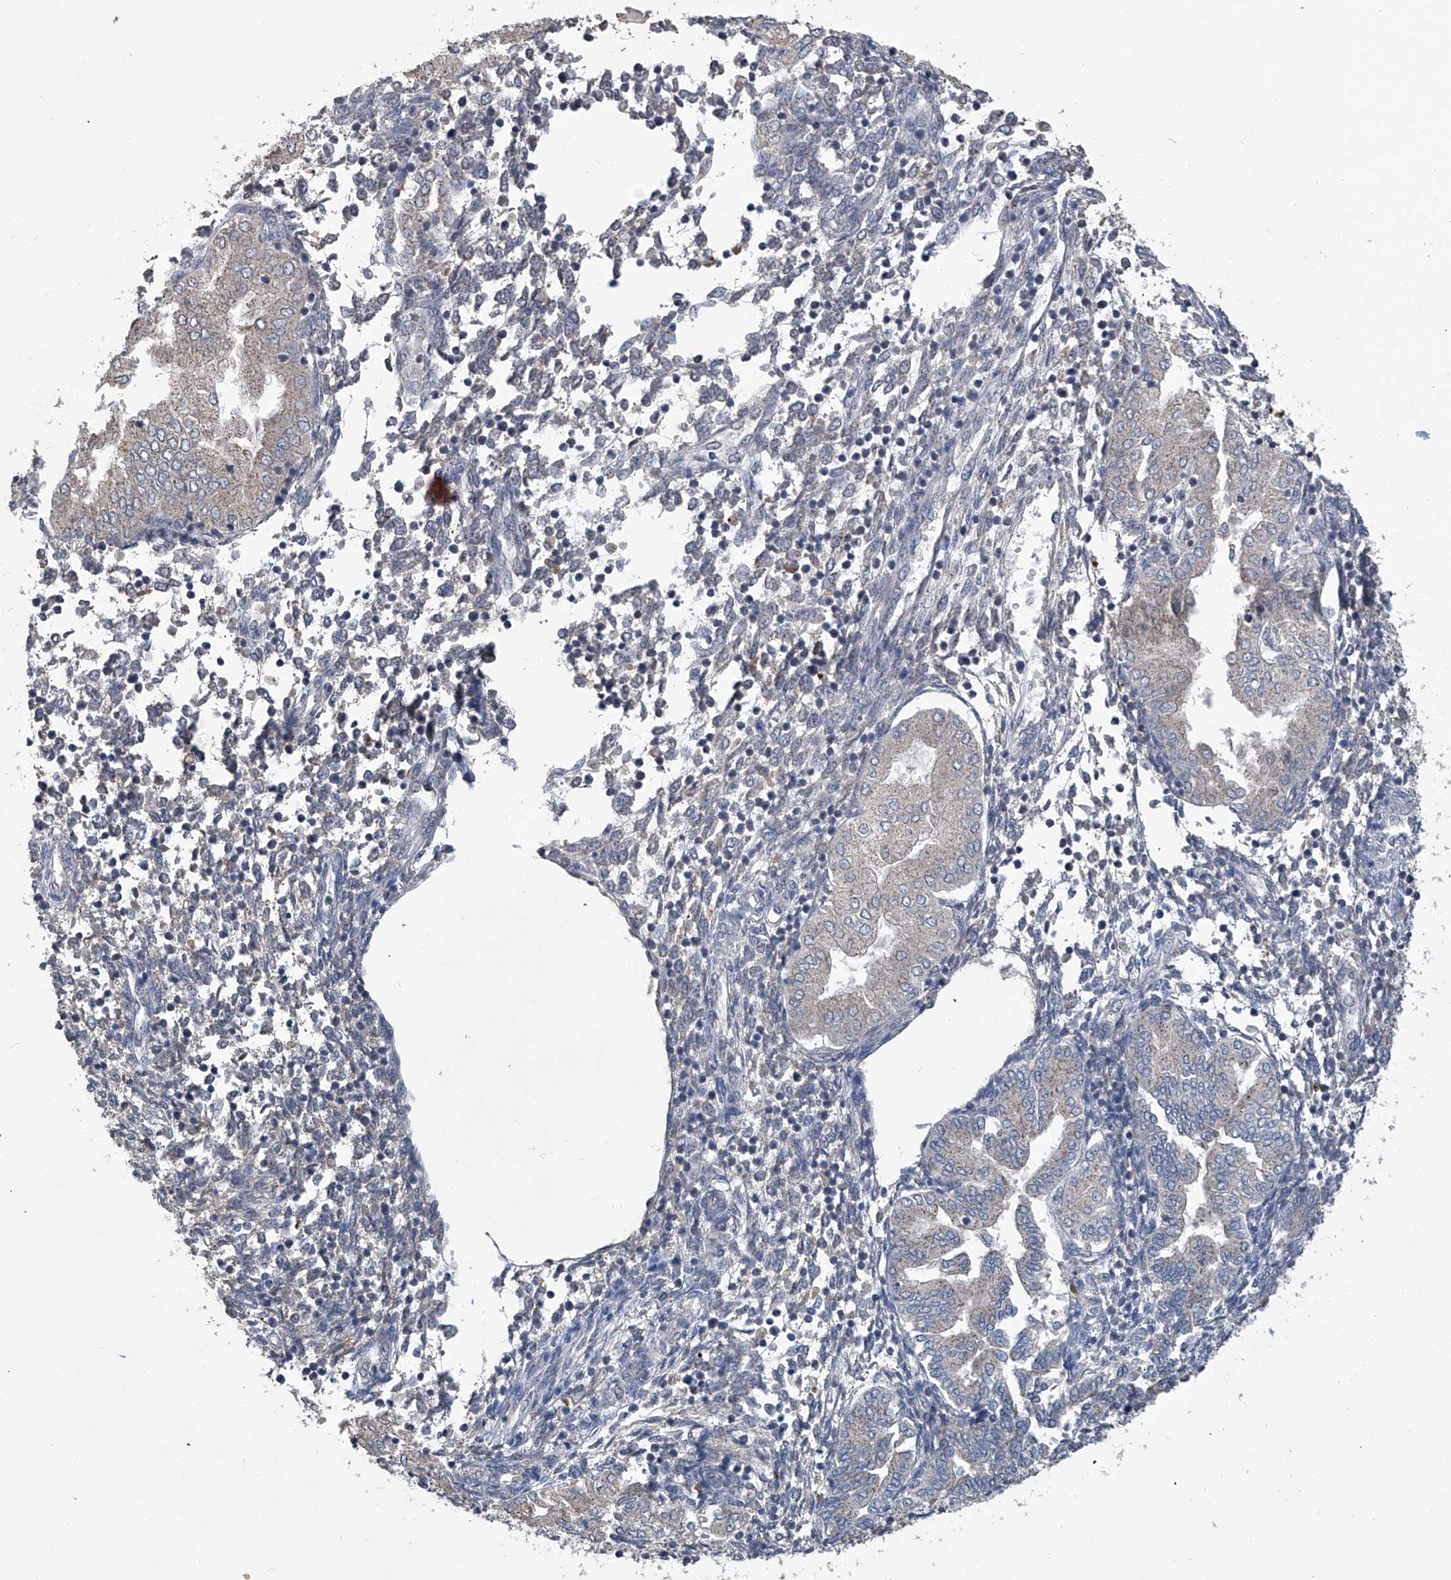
{"staining": {"intensity": "negative", "quantity": "none", "location": "none"}, "tissue": "endometrium", "cell_type": "Cells in endometrial stroma", "image_type": "normal", "snomed": [{"axis": "morphology", "description": "Normal tissue, NOS"}, {"axis": "topography", "description": "Endometrium"}], "caption": "IHC image of normal endometrium stained for a protein (brown), which demonstrates no staining in cells in endometrial stroma. (Stains: DAB IHC with hematoxylin counter stain, Microscopy: brightfield microscopy at high magnification).", "gene": "PCSK5", "patient": {"sex": "female", "age": 53}}